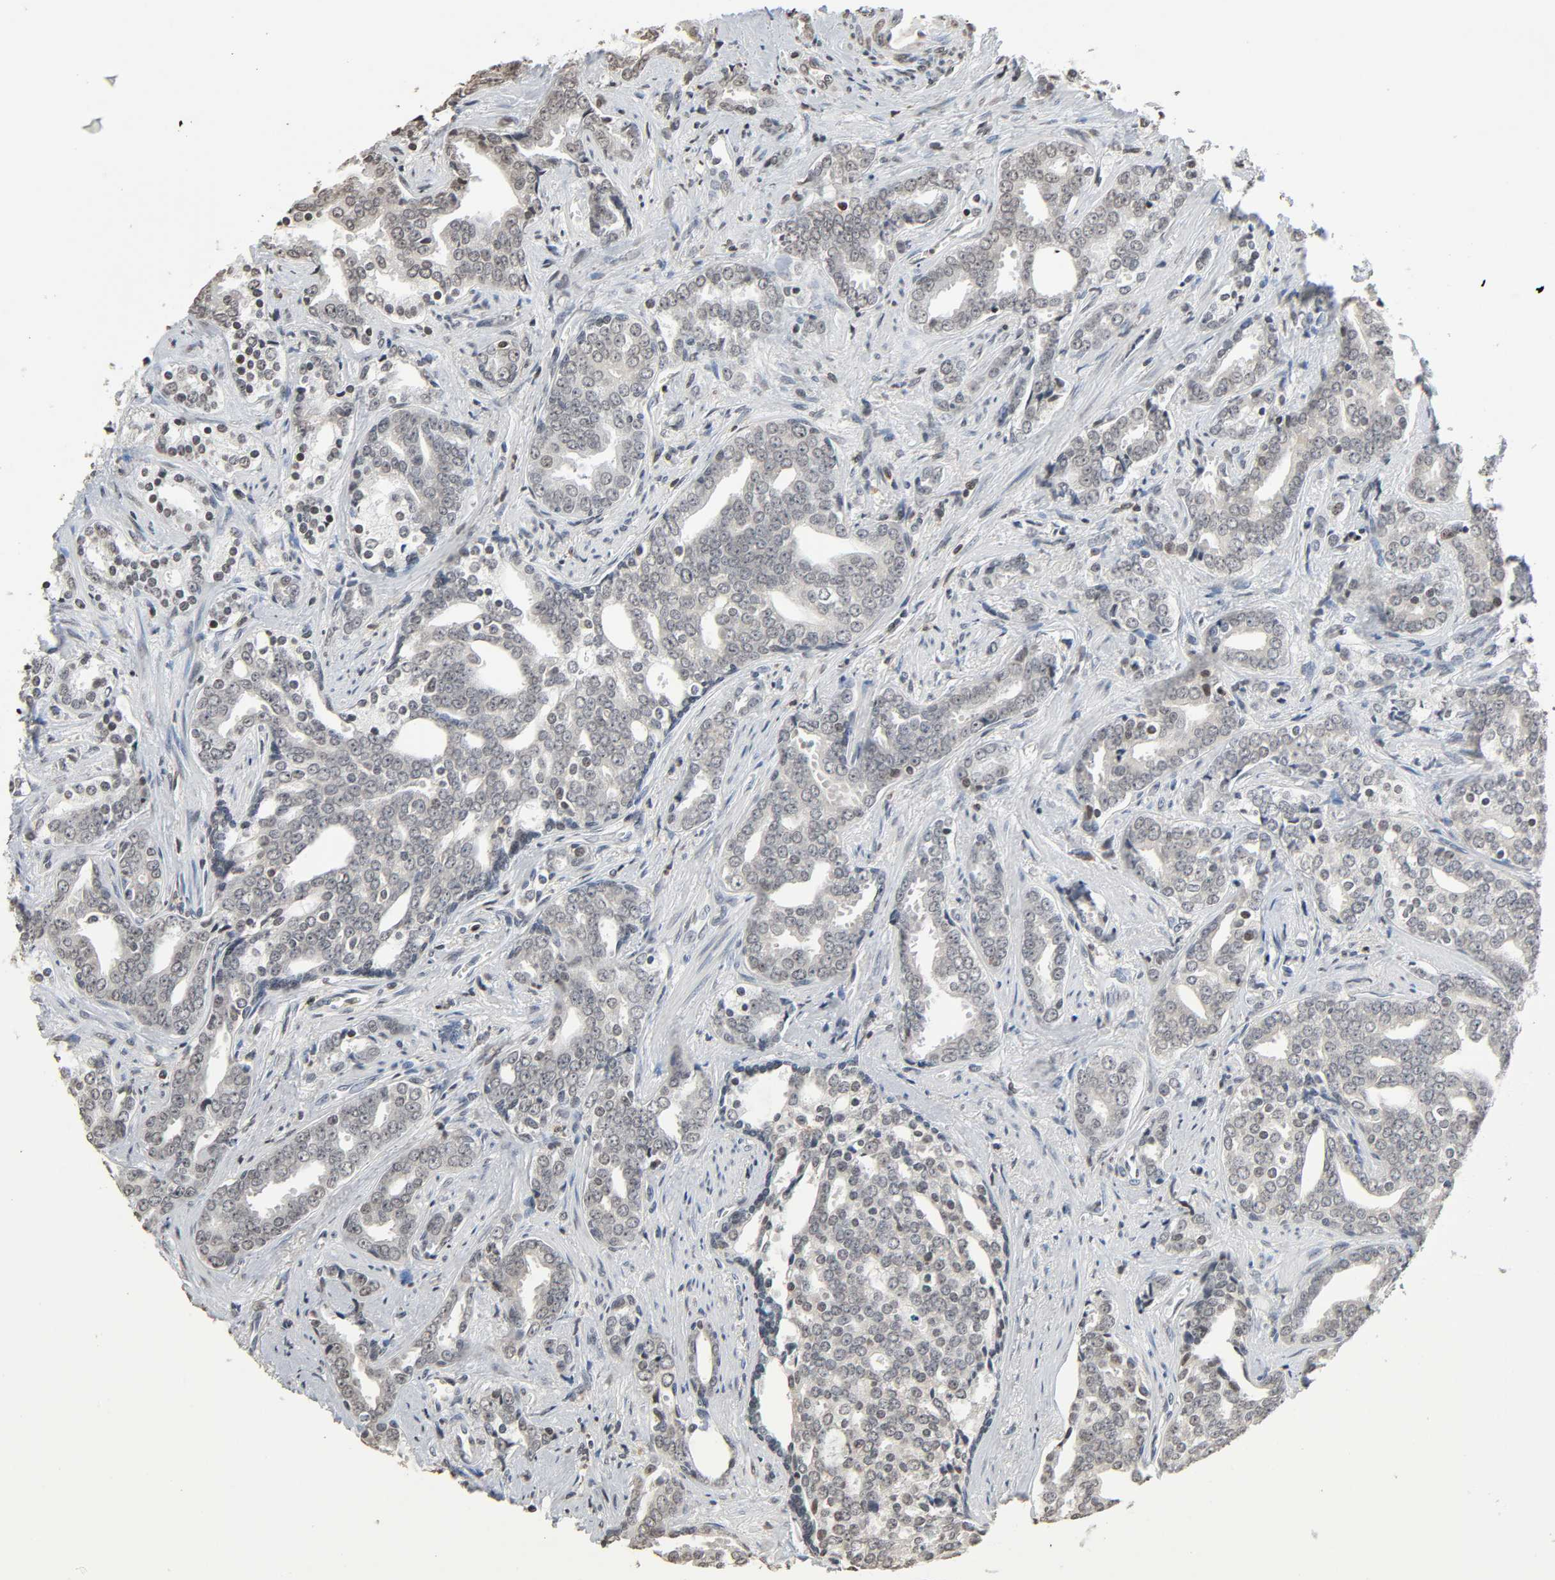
{"staining": {"intensity": "negative", "quantity": "none", "location": "none"}, "tissue": "prostate cancer", "cell_type": "Tumor cells", "image_type": "cancer", "snomed": [{"axis": "morphology", "description": "Adenocarcinoma, High grade"}, {"axis": "topography", "description": "Prostate"}], "caption": "Tumor cells show no significant protein staining in prostate adenocarcinoma (high-grade).", "gene": "STK4", "patient": {"sex": "male", "age": 67}}